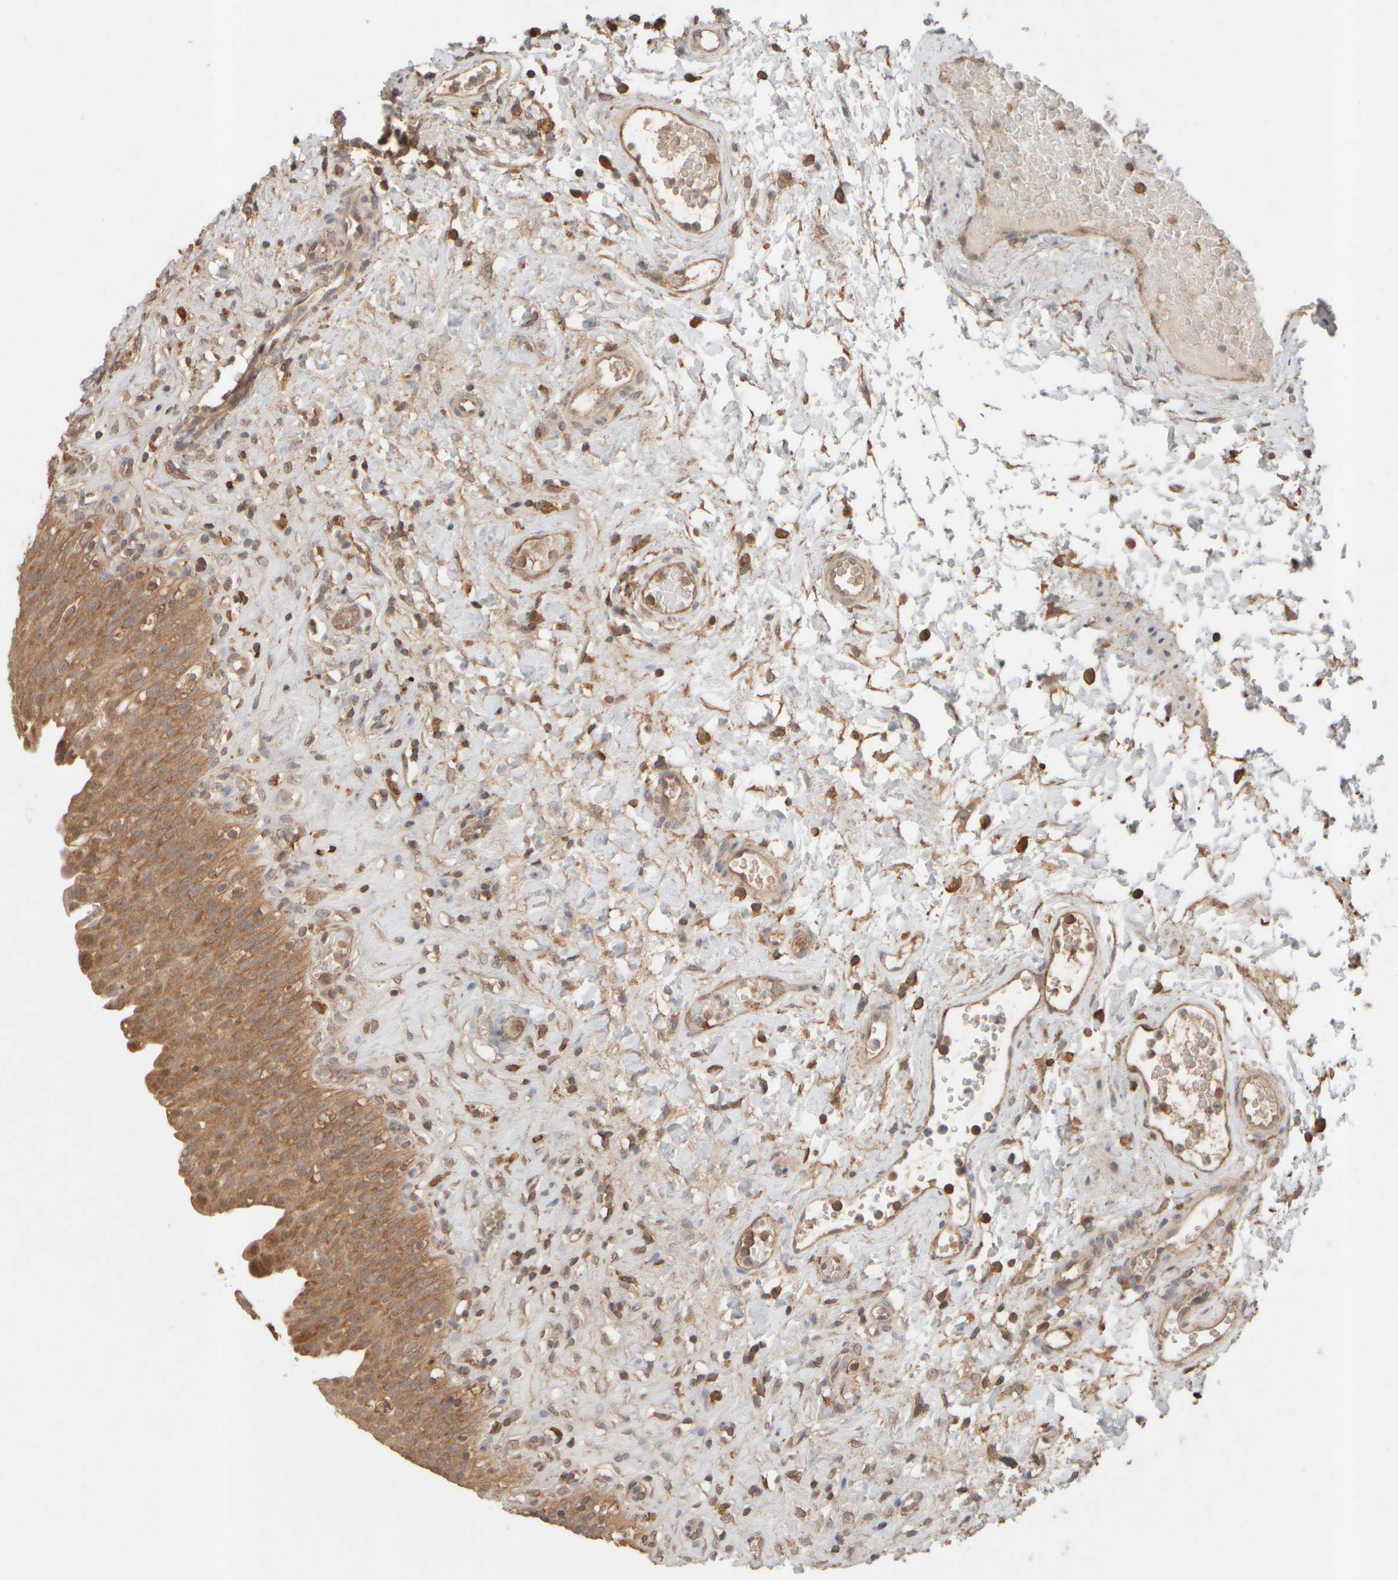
{"staining": {"intensity": "moderate", "quantity": ">75%", "location": "cytoplasmic/membranous"}, "tissue": "urinary bladder", "cell_type": "Urothelial cells", "image_type": "normal", "snomed": [{"axis": "morphology", "description": "Urothelial carcinoma, High grade"}, {"axis": "topography", "description": "Urinary bladder"}], "caption": "DAB (3,3'-diaminobenzidine) immunohistochemical staining of normal human urinary bladder reveals moderate cytoplasmic/membranous protein expression in approximately >75% of urothelial cells. The protein is shown in brown color, while the nuclei are stained blue.", "gene": "EIF2B3", "patient": {"sex": "male", "age": 46}}